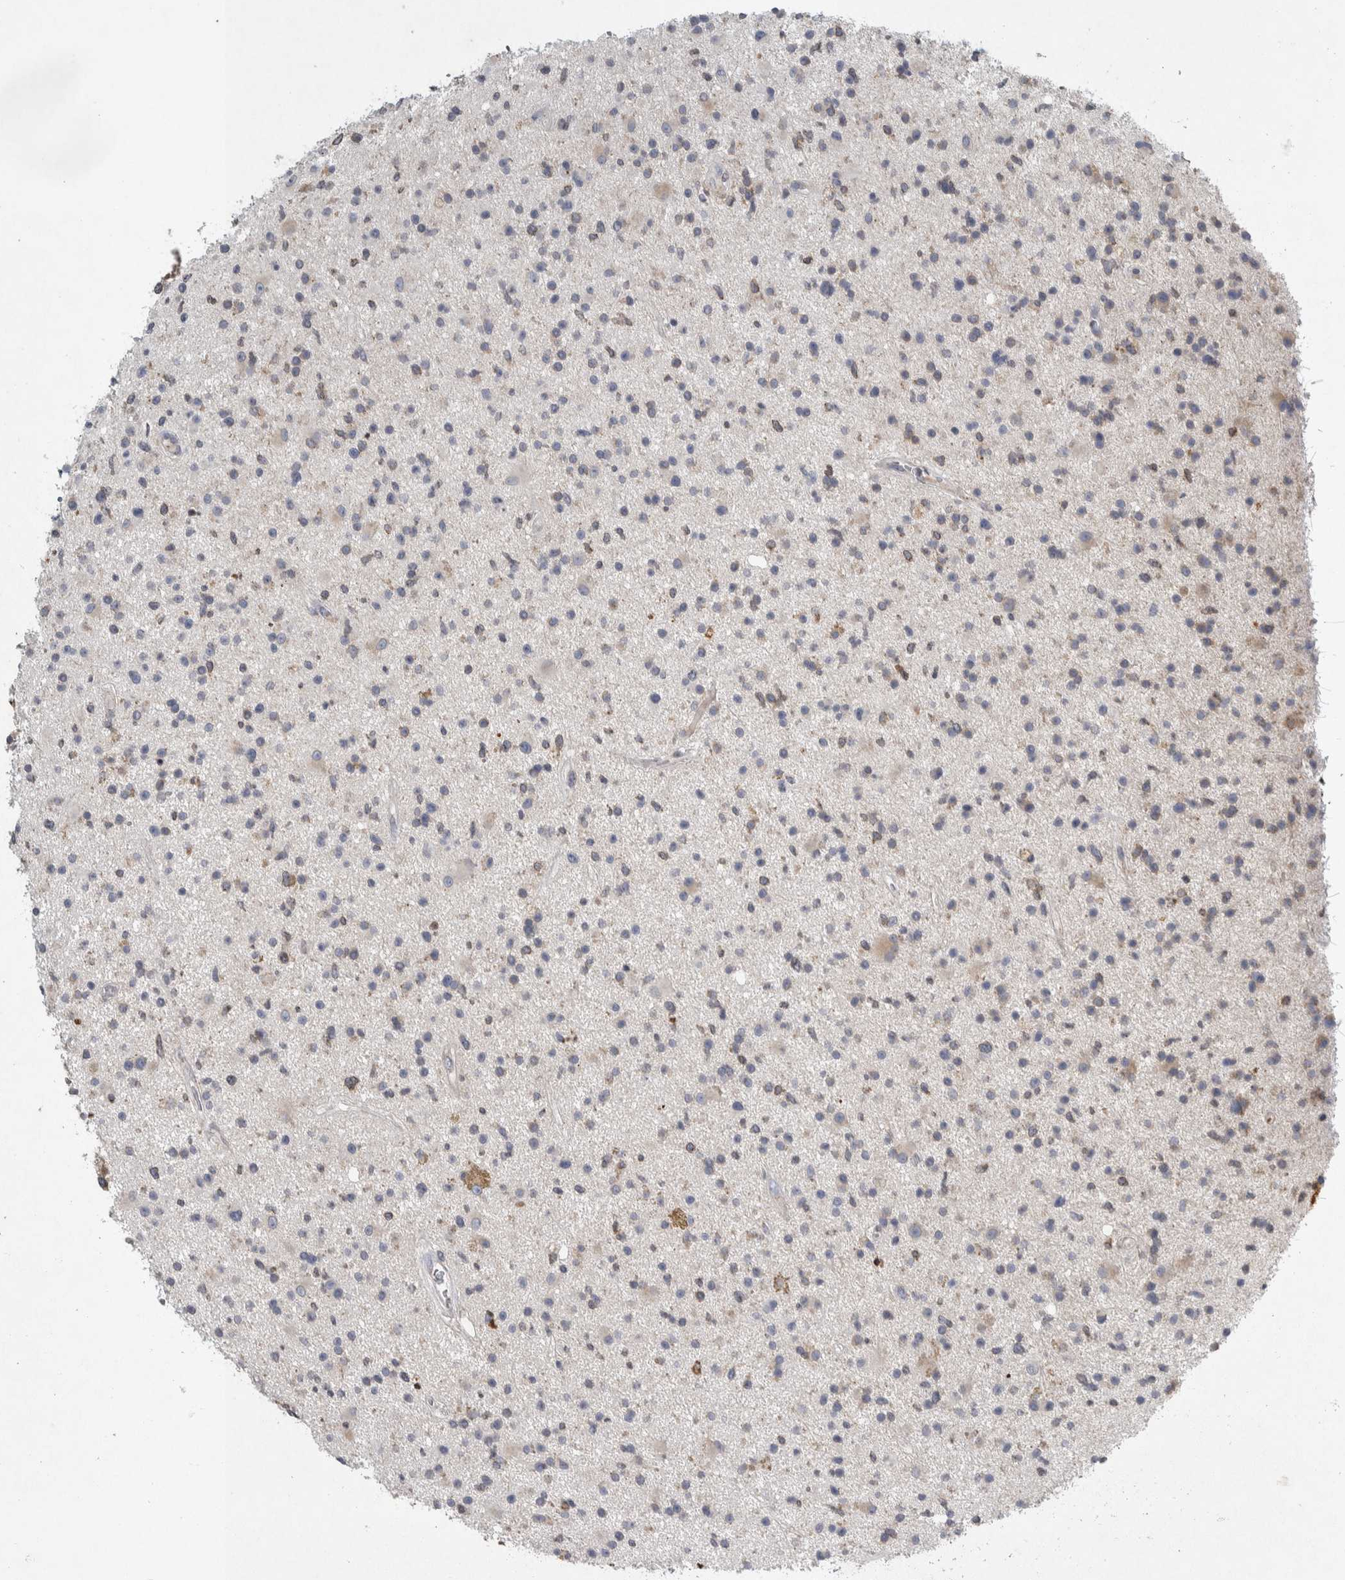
{"staining": {"intensity": "weak", "quantity": "25%-75%", "location": "cytoplasmic/membranous"}, "tissue": "glioma", "cell_type": "Tumor cells", "image_type": "cancer", "snomed": [{"axis": "morphology", "description": "Glioma, malignant, High grade"}, {"axis": "topography", "description": "Brain"}], "caption": "The photomicrograph reveals immunohistochemical staining of glioma. There is weak cytoplasmic/membranous expression is appreciated in approximately 25%-75% of tumor cells. (Stains: DAB in brown, nuclei in blue, Microscopy: brightfield microscopy at high magnification).", "gene": "SIGMAR1", "patient": {"sex": "male", "age": 33}}